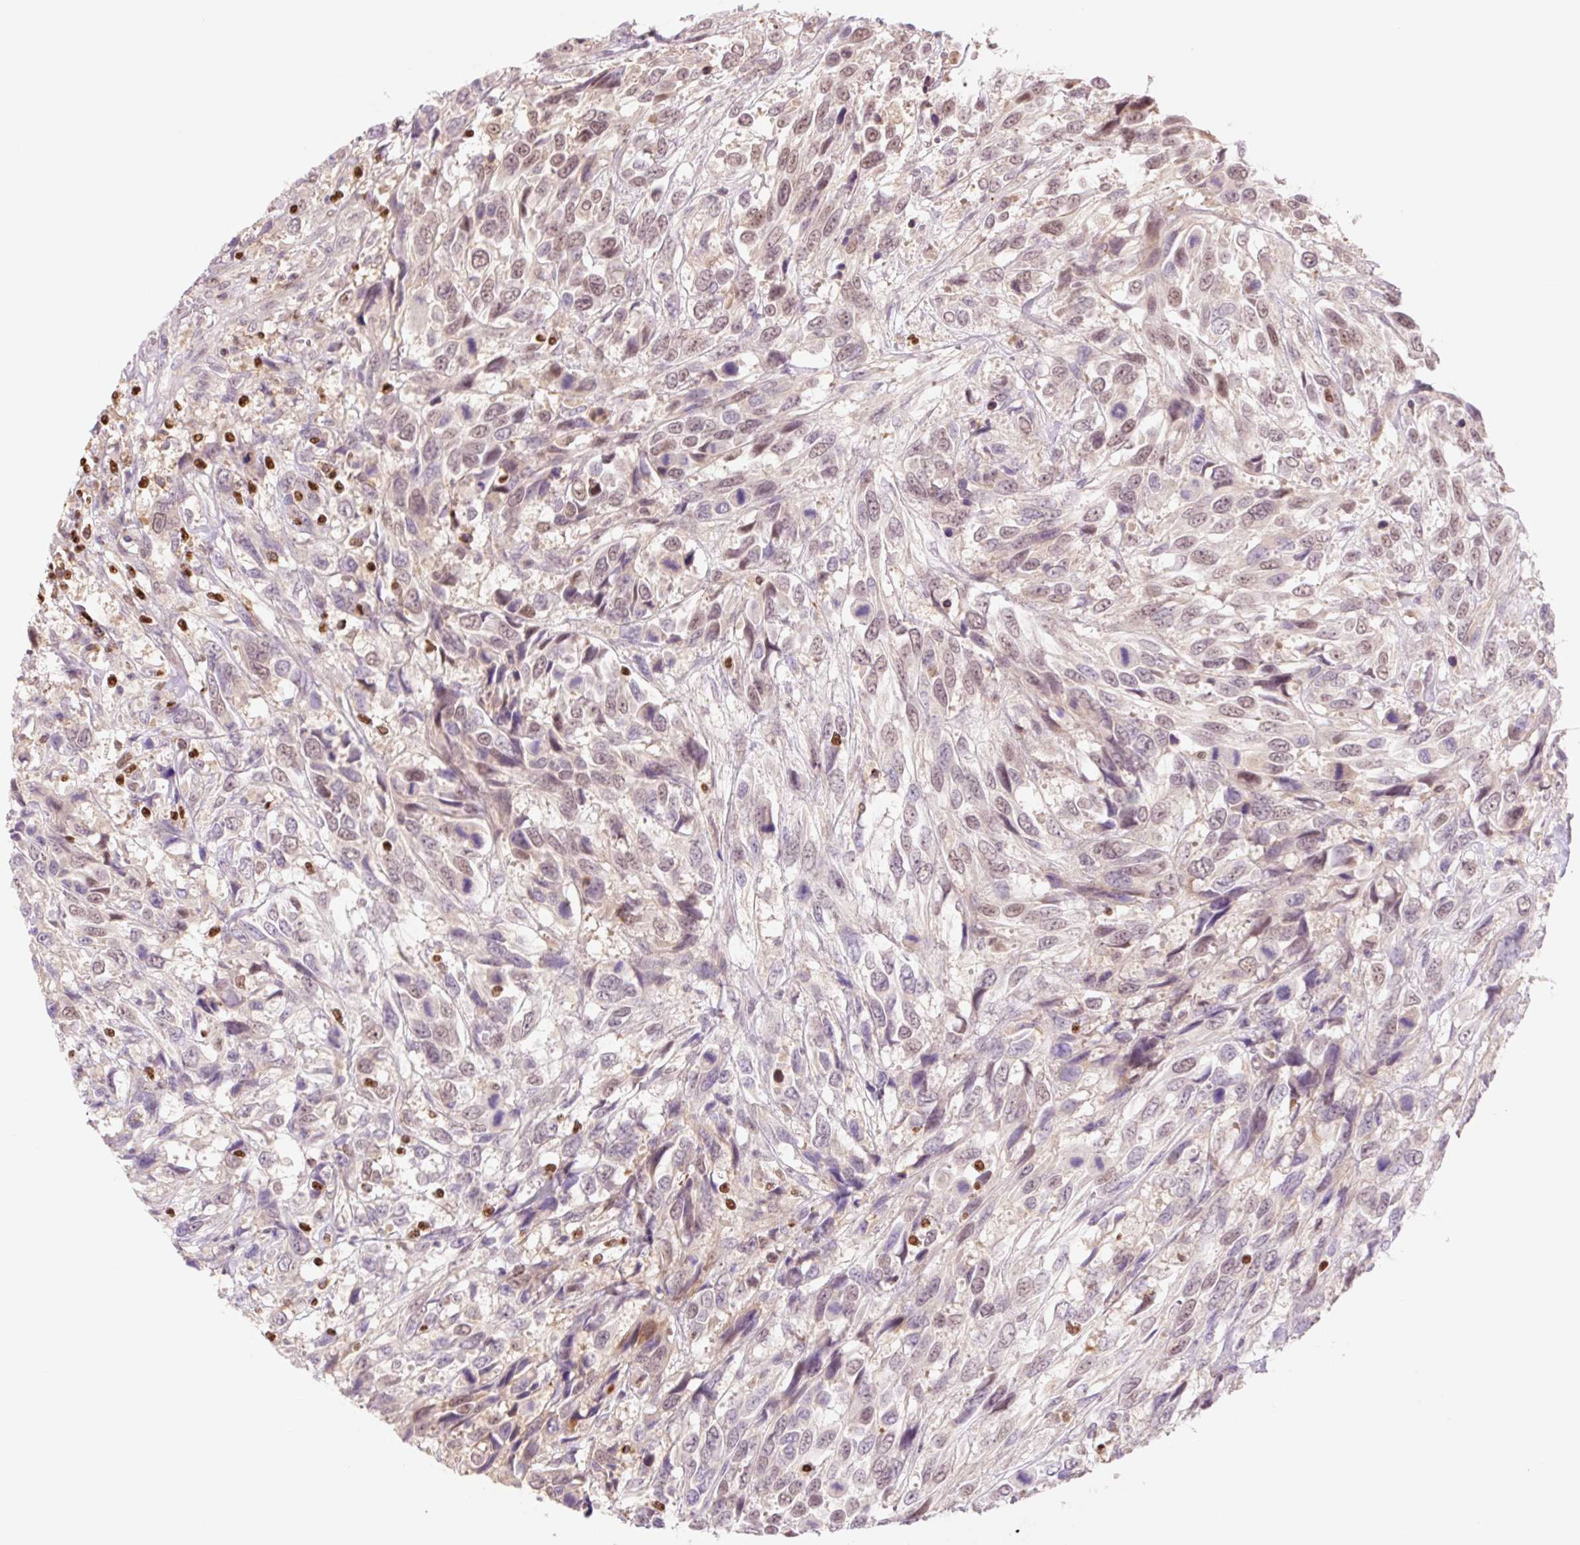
{"staining": {"intensity": "weak", "quantity": "<25%", "location": "nuclear"}, "tissue": "urothelial cancer", "cell_type": "Tumor cells", "image_type": "cancer", "snomed": [{"axis": "morphology", "description": "Urothelial carcinoma, High grade"}, {"axis": "topography", "description": "Urinary bladder"}], "caption": "The image demonstrates no significant expression in tumor cells of urothelial cancer.", "gene": "HEBP1", "patient": {"sex": "female", "age": 70}}